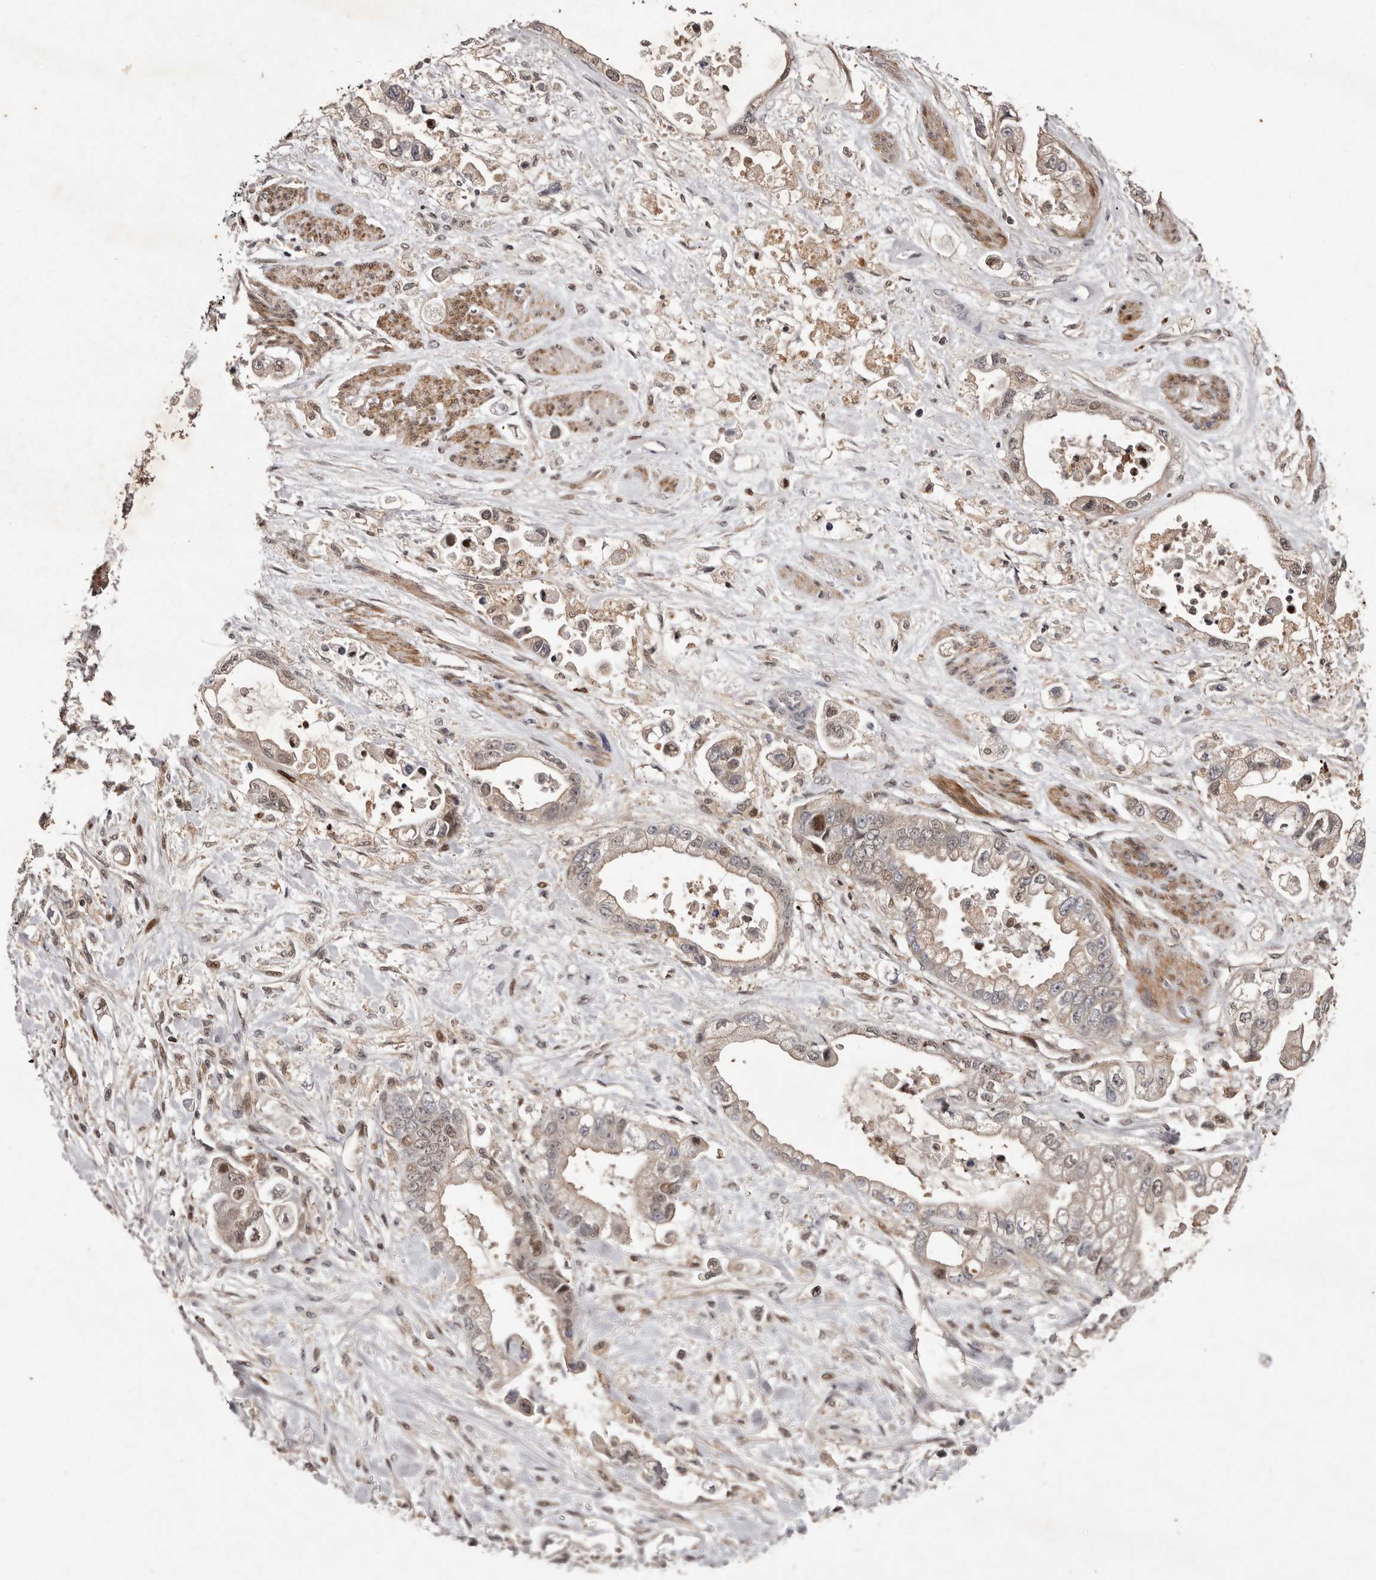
{"staining": {"intensity": "weak", "quantity": "25%-75%", "location": "cytoplasmic/membranous,nuclear"}, "tissue": "stomach cancer", "cell_type": "Tumor cells", "image_type": "cancer", "snomed": [{"axis": "morphology", "description": "Adenocarcinoma, NOS"}, {"axis": "topography", "description": "Stomach"}], "caption": "Approximately 25%-75% of tumor cells in adenocarcinoma (stomach) demonstrate weak cytoplasmic/membranous and nuclear protein positivity as visualized by brown immunohistochemical staining.", "gene": "FBXO5", "patient": {"sex": "male", "age": 62}}